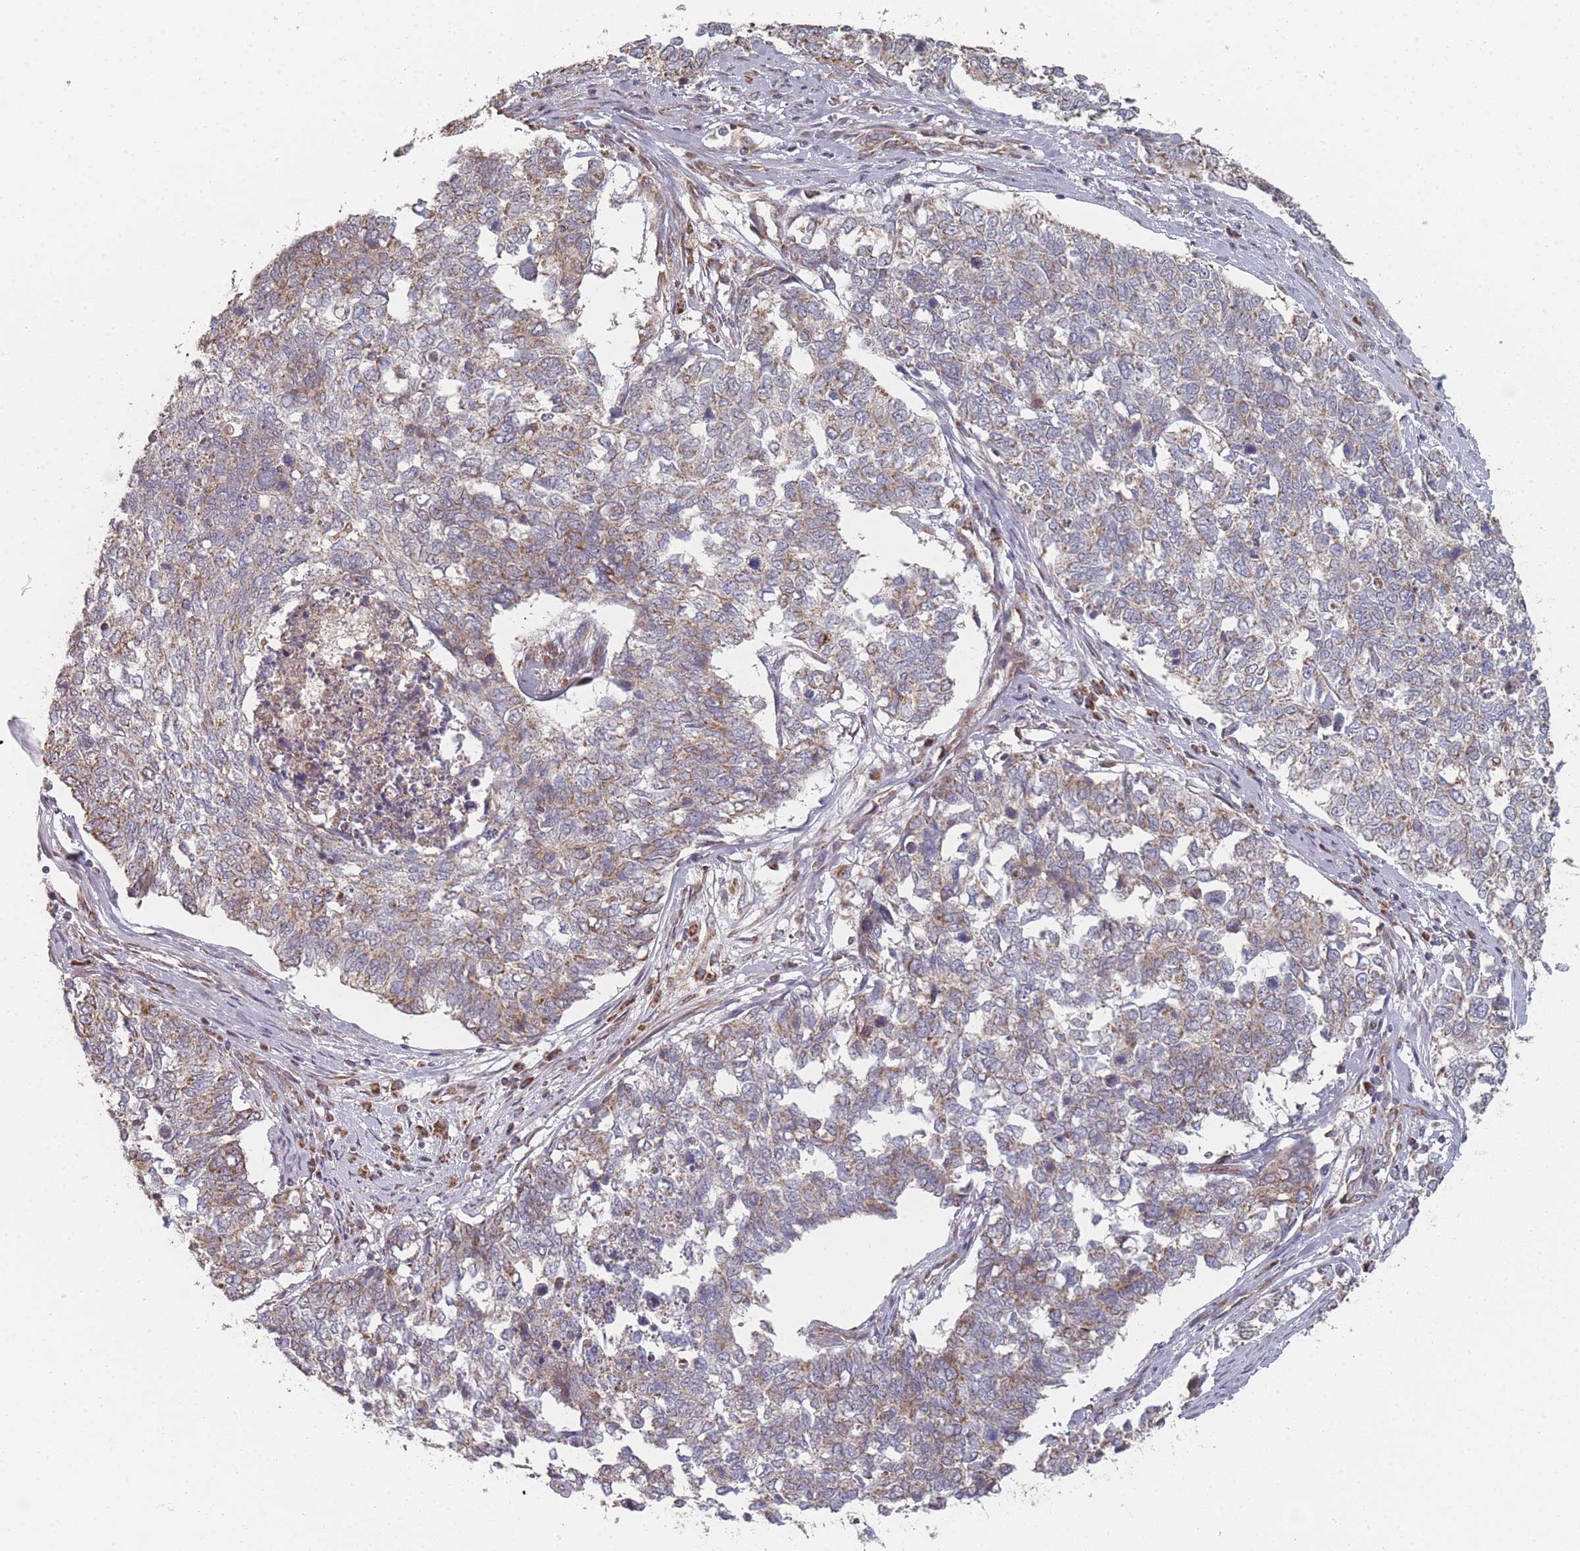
{"staining": {"intensity": "weak", "quantity": "<25%", "location": "cytoplasmic/membranous"}, "tissue": "cervical cancer", "cell_type": "Tumor cells", "image_type": "cancer", "snomed": [{"axis": "morphology", "description": "Squamous cell carcinoma, NOS"}, {"axis": "topography", "description": "Cervix"}], "caption": "Tumor cells show no significant protein staining in cervical squamous cell carcinoma. (DAB IHC visualized using brightfield microscopy, high magnification).", "gene": "PSMB3", "patient": {"sex": "female", "age": 63}}